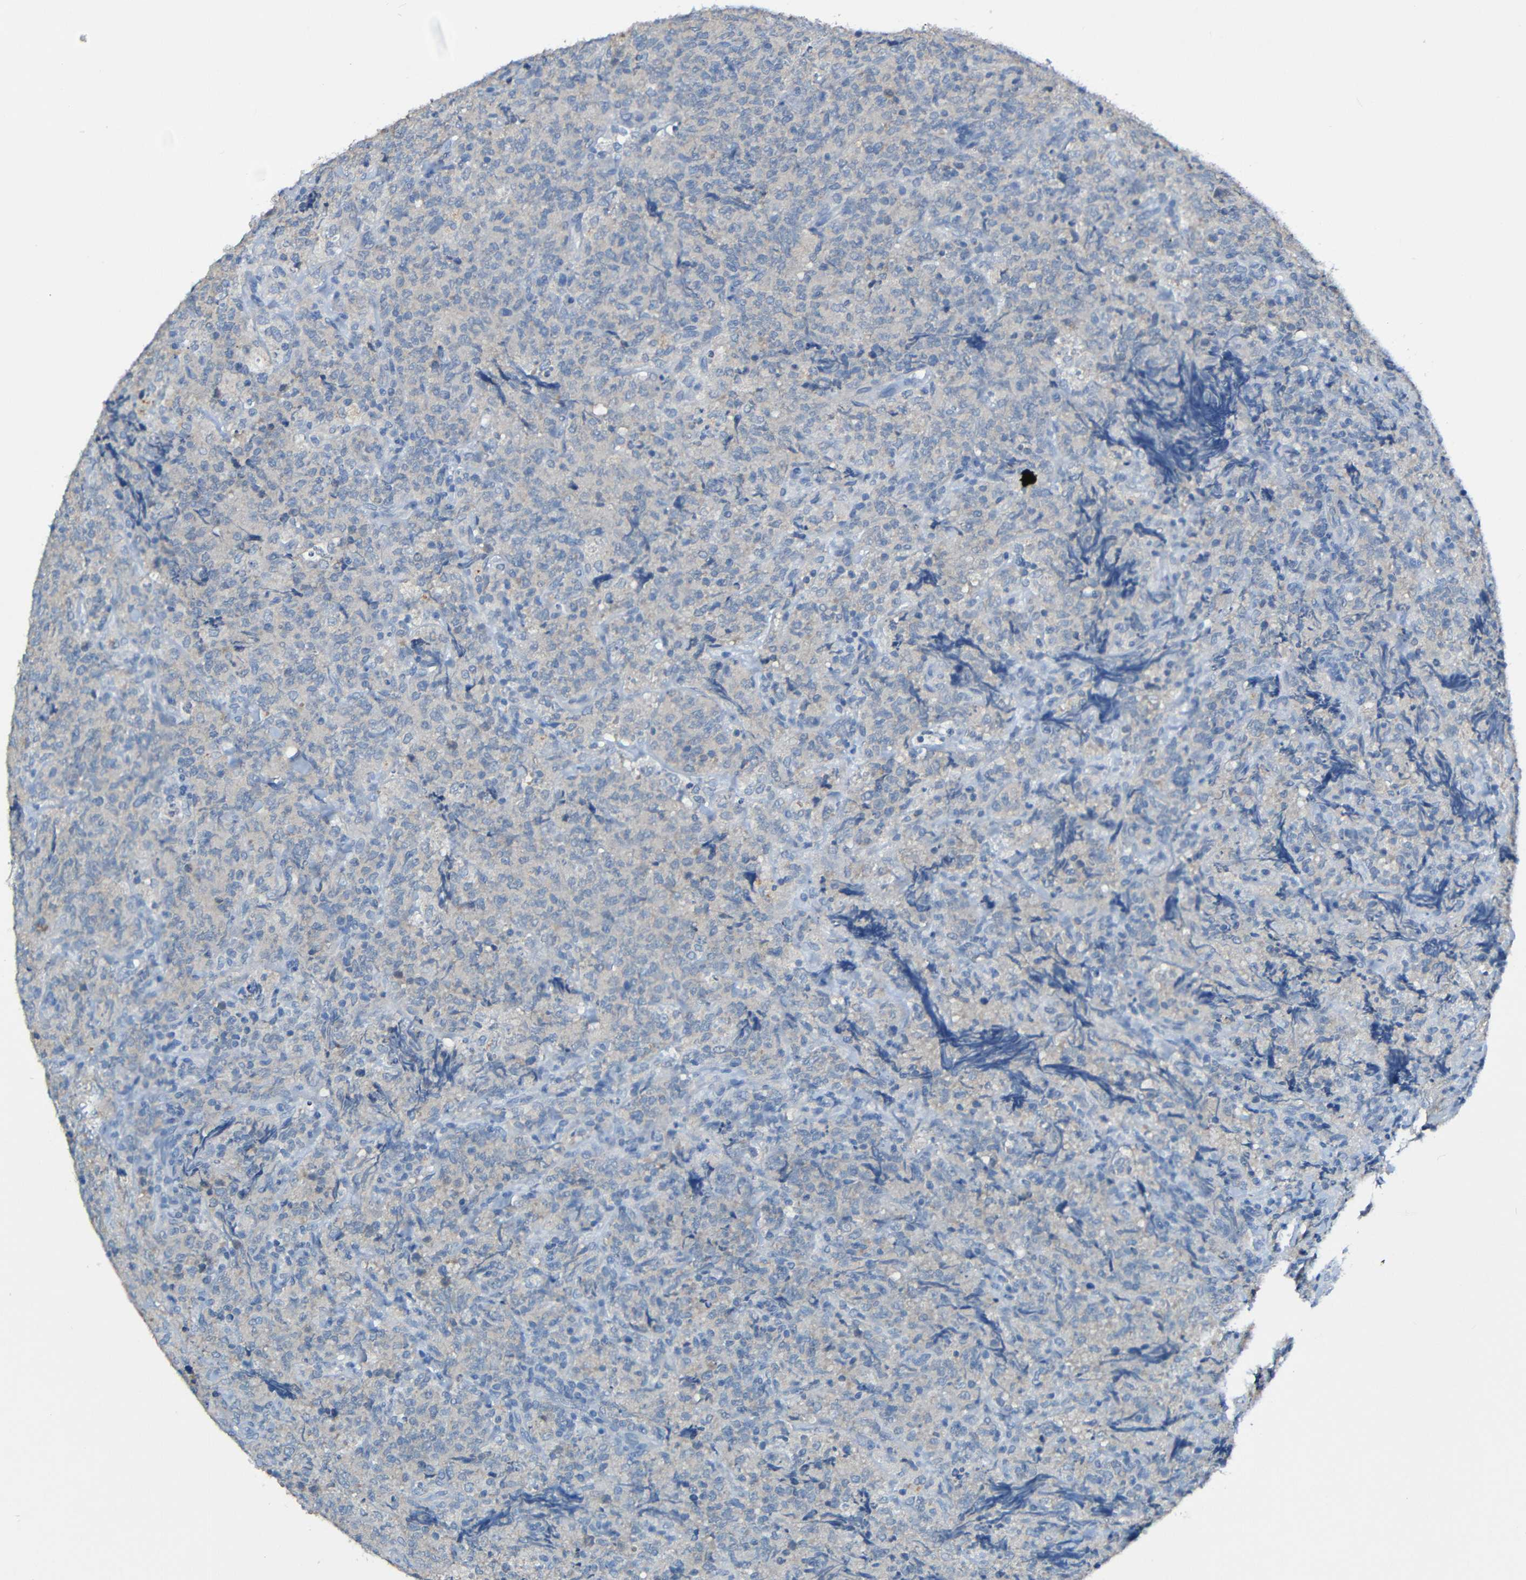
{"staining": {"intensity": "negative", "quantity": "none", "location": "none"}, "tissue": "lymphoma", "cell_type": "Tumor cells", "image_type": "cancer", "snomed": [{"axis": "morphology", "description": "Malignant lymphoma, non-Hodgkin's type, High grade"}, {"axis": "topography", "description": "Tonsil"}], "caption": "Photomicrograph shows no protein staining in tumor cells of lymphoma tissue.", "gene": "LRRC70", "patient": {"sex": "female", "age": 36}}